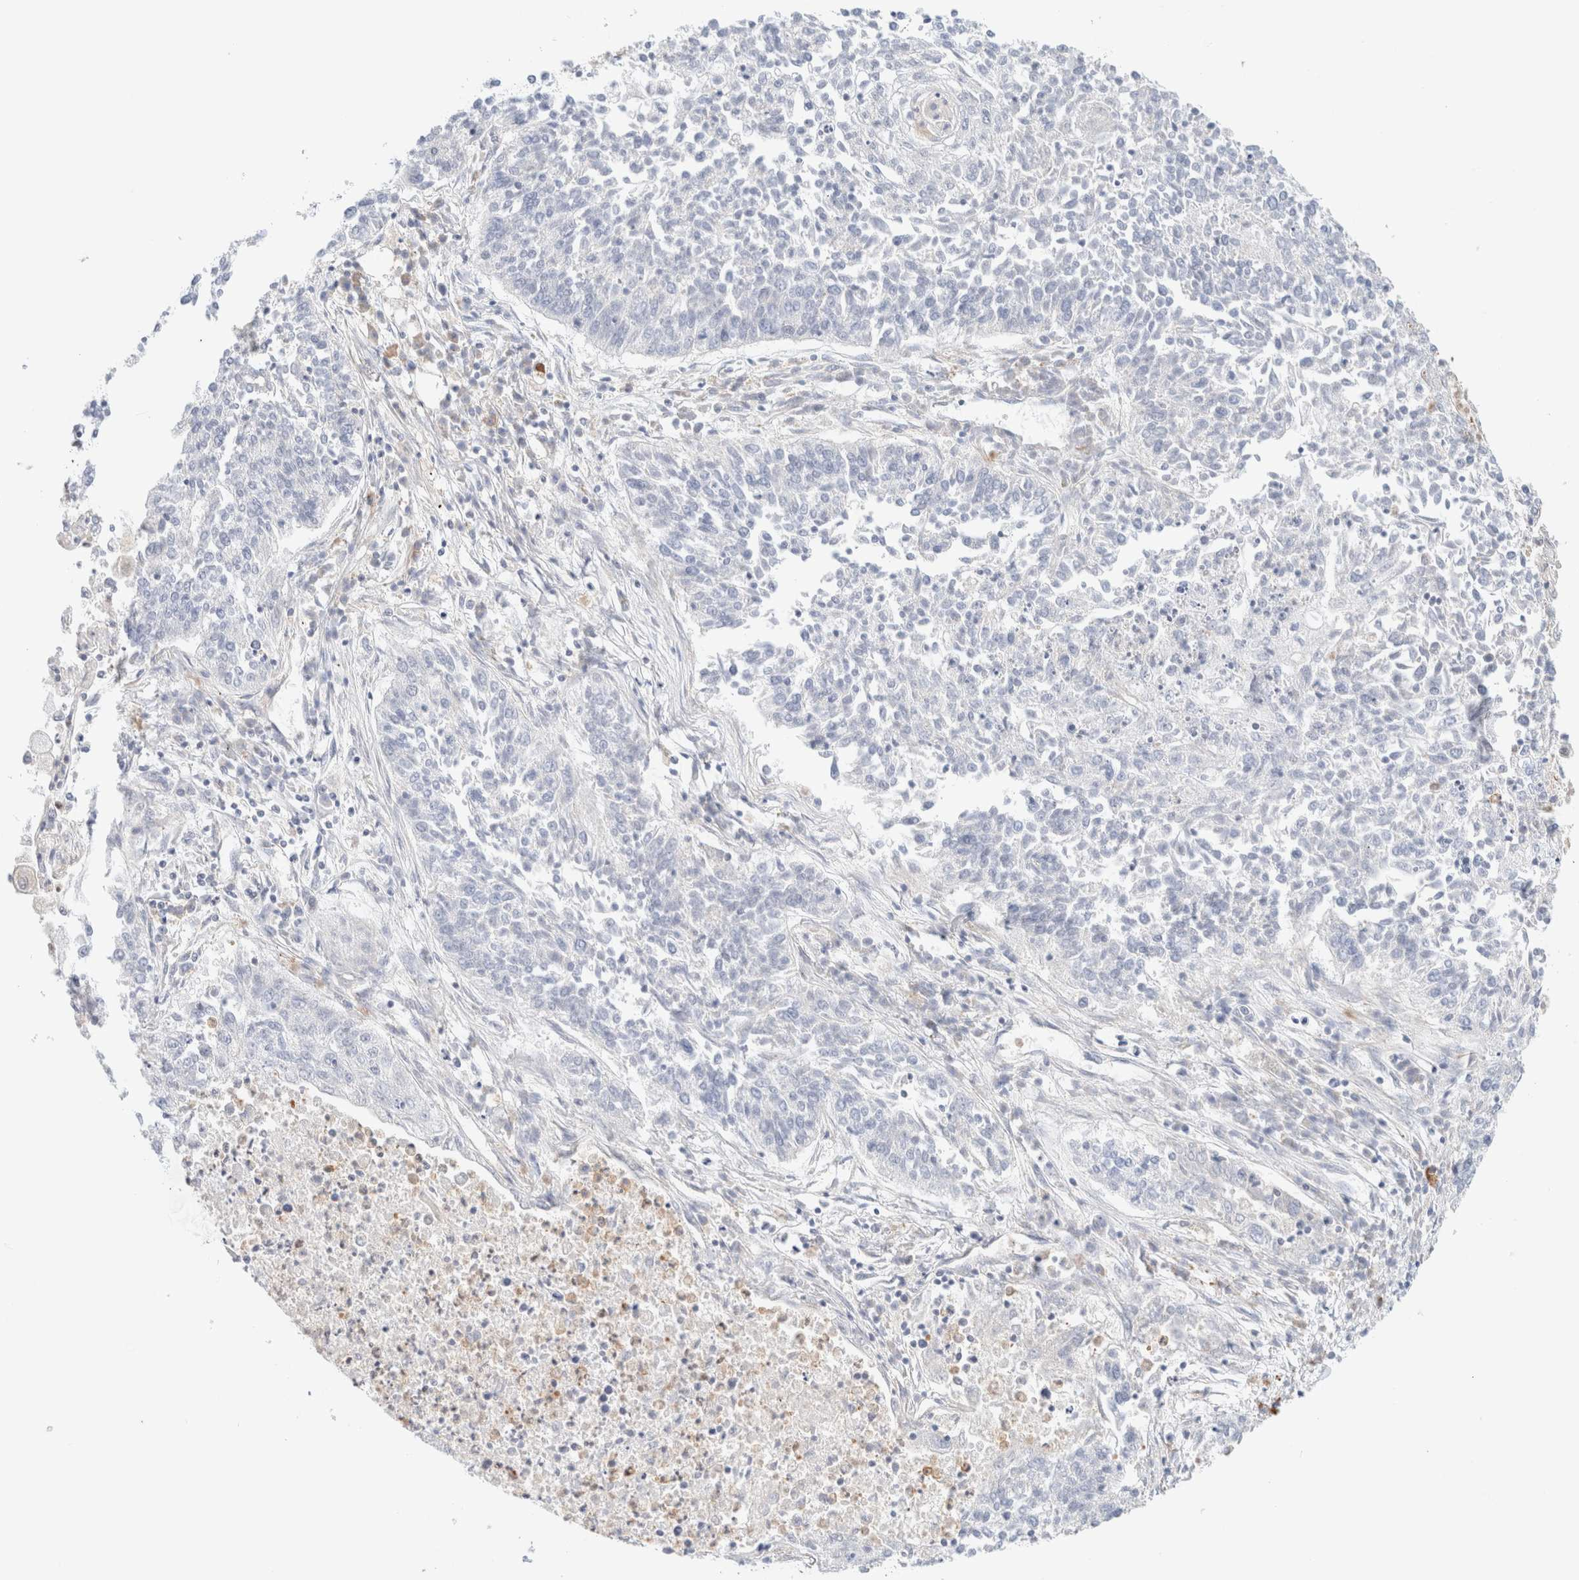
{"staining": {"intensity": "negative", "quantity": "none", "location": "none"}, "tissue": "lung cancer", "cell_type": "Tumor cells", "image_type": "cancer", "snomed": [{"axis": "morphology", "description": "Normal tissue, NOS"}, {"axis": "morphology", "description": "Squamous cell carcinoma, NOS"}, {"axis": "topography", "description": "Lymph node"}, {"axis": "topography", "description": "Cartilage tissue"}, {"axis": "topography", "description": "Bronchus"}, {"axis": "topography", "description": "Lung"}, {"axis": "topography", "description": "Peripheral nerve tissue"}], "caption": "Immunohistochemical staining of lung cancer displays no significant expression in tumor cells.", "gene": "UNC13B", "patient": {"sex": "female", "age": 49}}